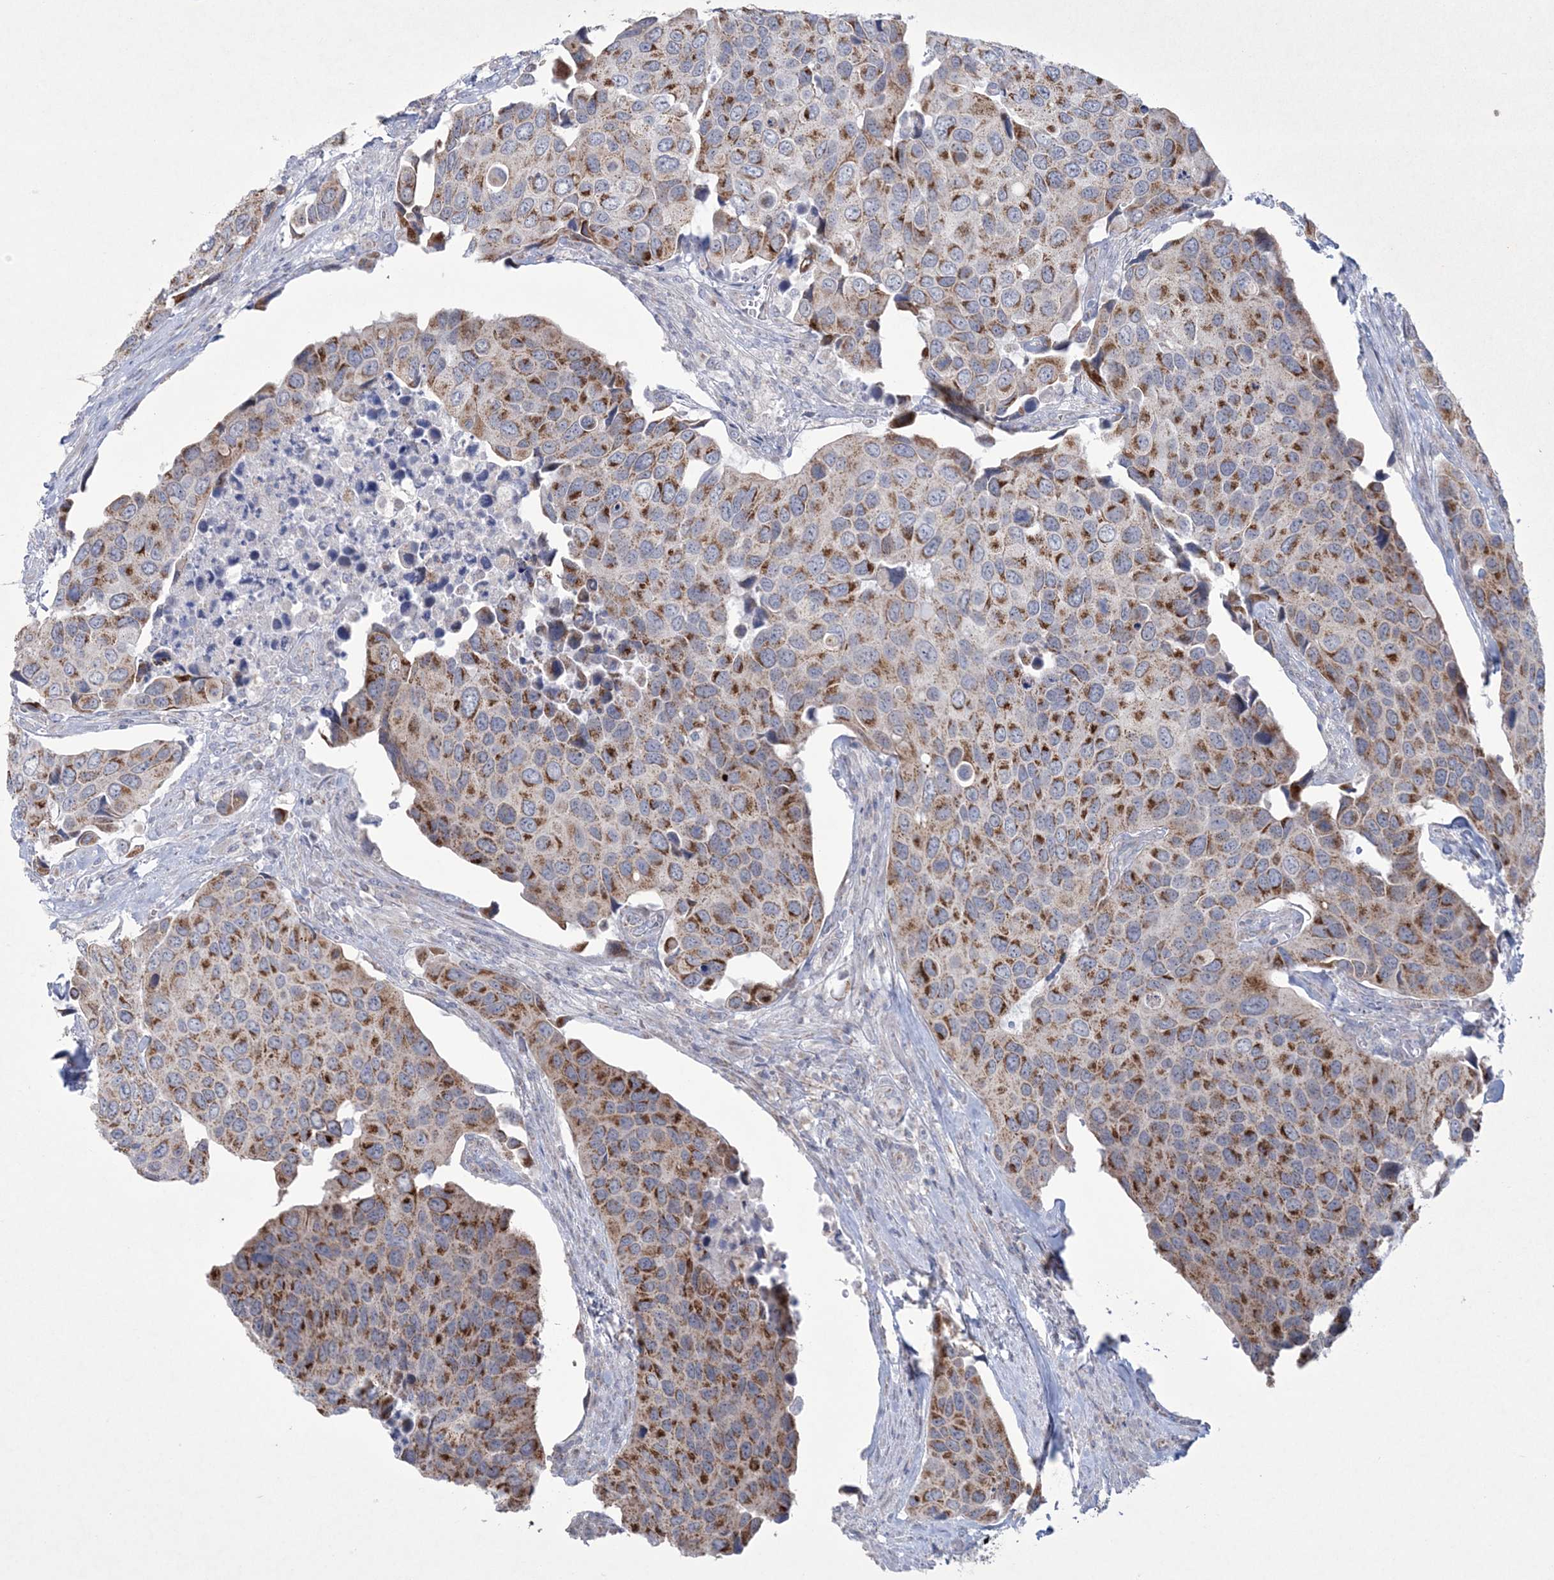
{"staining": {"intensity": "moderate", "quantity": ">75%", "location": "cytoplasmic/membranous"}, "tissue": "urothelial cancer", "cell_type": "Tumor cells", "image_type": "cancer", "snomed": [{"axis": "morphology", "description": "Urothelial carcinoma, High grade"}, {"axis": "topography", "description": "Urinary bladder"}], "caption": "This image demonstrates urothelial carcinoma (high-grade) stained with immunohistochemistry (IHC) to label a protein in brown. The cytoplasmic/membranous of tumor cells show moderate positivity for the protein. Nuclei are counter-stained blue.", "gene": "CES4A", "patient": {"sex": "male", "age": 74}}